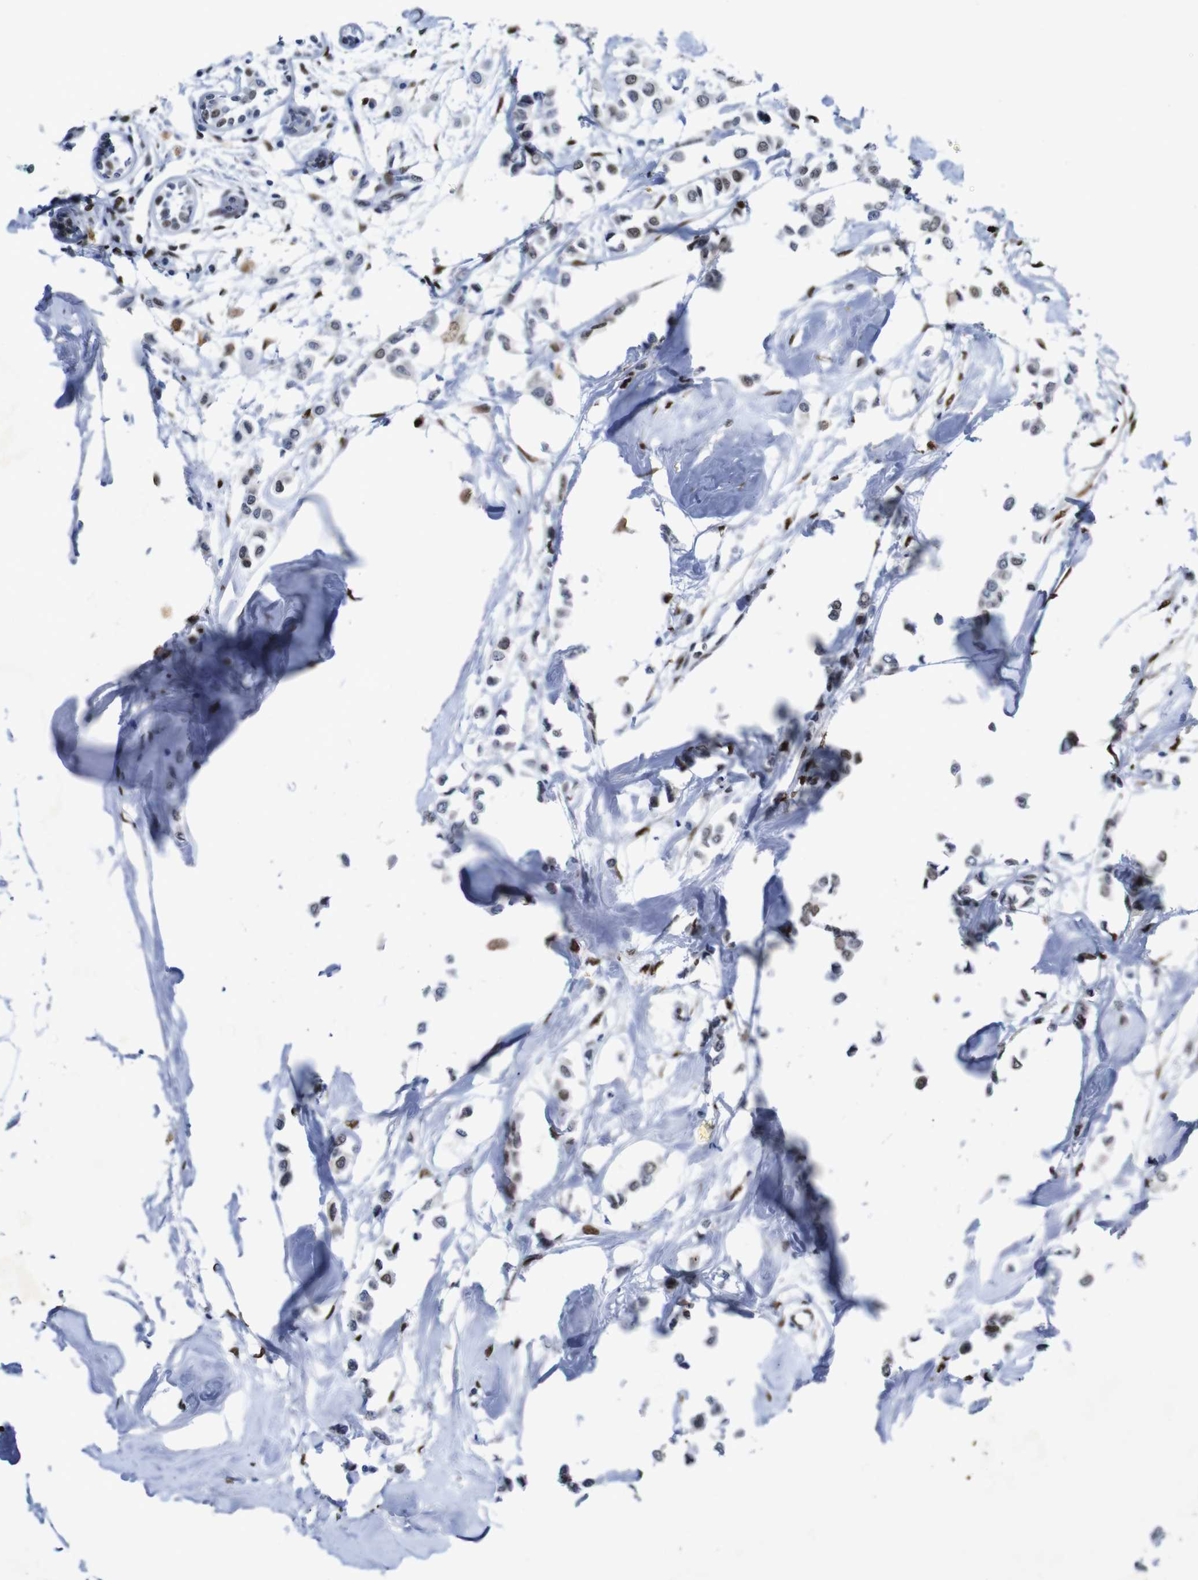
{"staining": {"intensity": "weak", "quantity": "<25%", "location": "nuclear"}, "tissue": "breast cancer", "cell_type": "Tumor cells", "image_type": "cancer", "snomed": [{"axis": "morphology", "description": "Lobular carcinoma"}, {"axis": "topography", "description": "Breast"}], "caption": "Human breast cancer stained for a protein using immunohistochemistry exhibits no staining in tumor cells.", "gene": "FOSL2", "patient": {"sex": "female", "age": 51}}